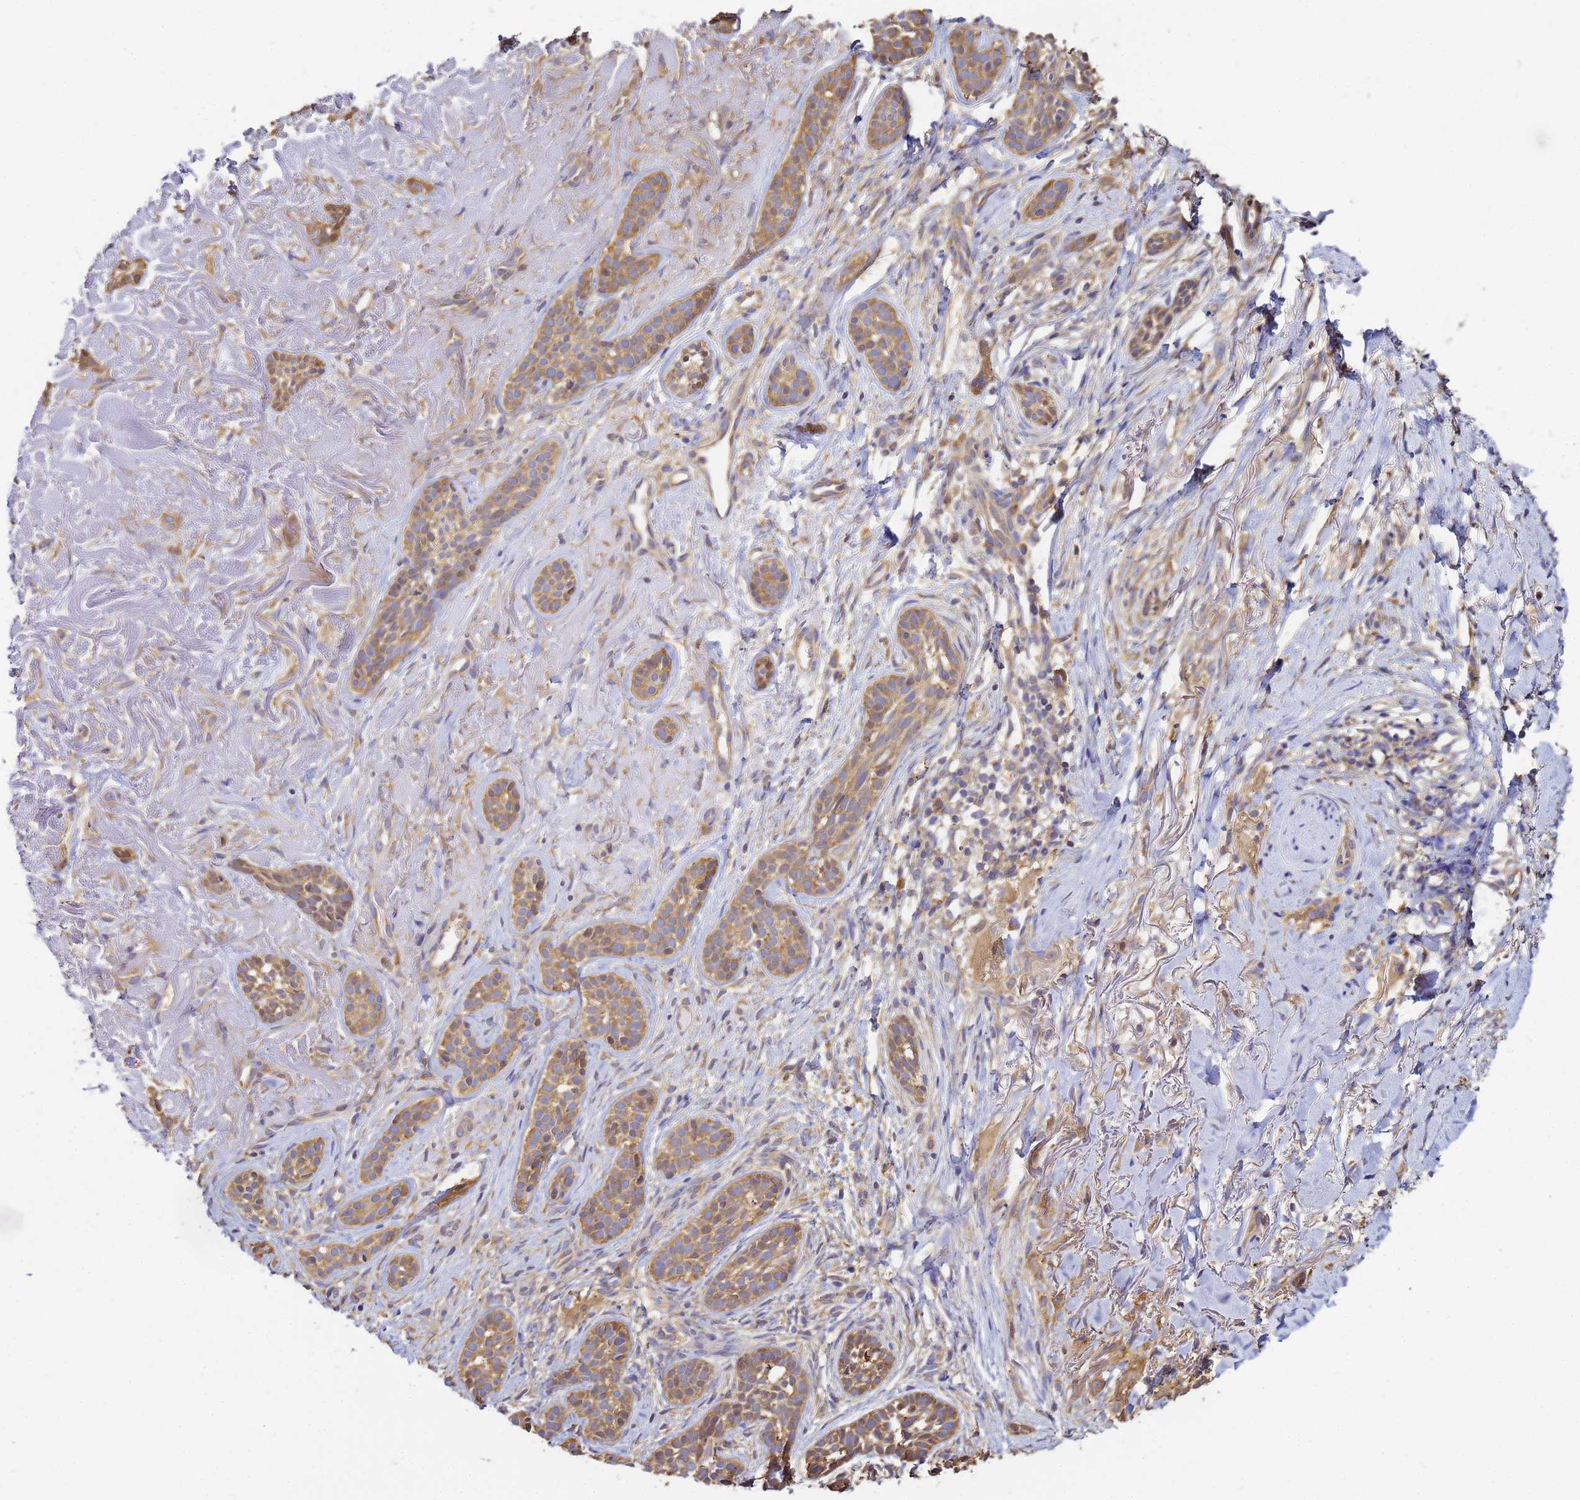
{"staining": {"intensity": "moderate", "quantity": ">75%", "location": "cytoplasmic/membranous"}, "tissue": "skin cancer", "cell_type": "Tumor cells", "image_type": "cancer", "snomed": [{"axis": "morphology", "description": "Basal cell carcinoma"}, {"axis": "topography", "description": "Skin"}], "caption": "Tumor cells reveal medium levels of moderate cytoplasmic/membranous expression in about >75% of cells in skin cancer.", "gene": "NARS1", "patient": {"sex": "male", "age": 71}}